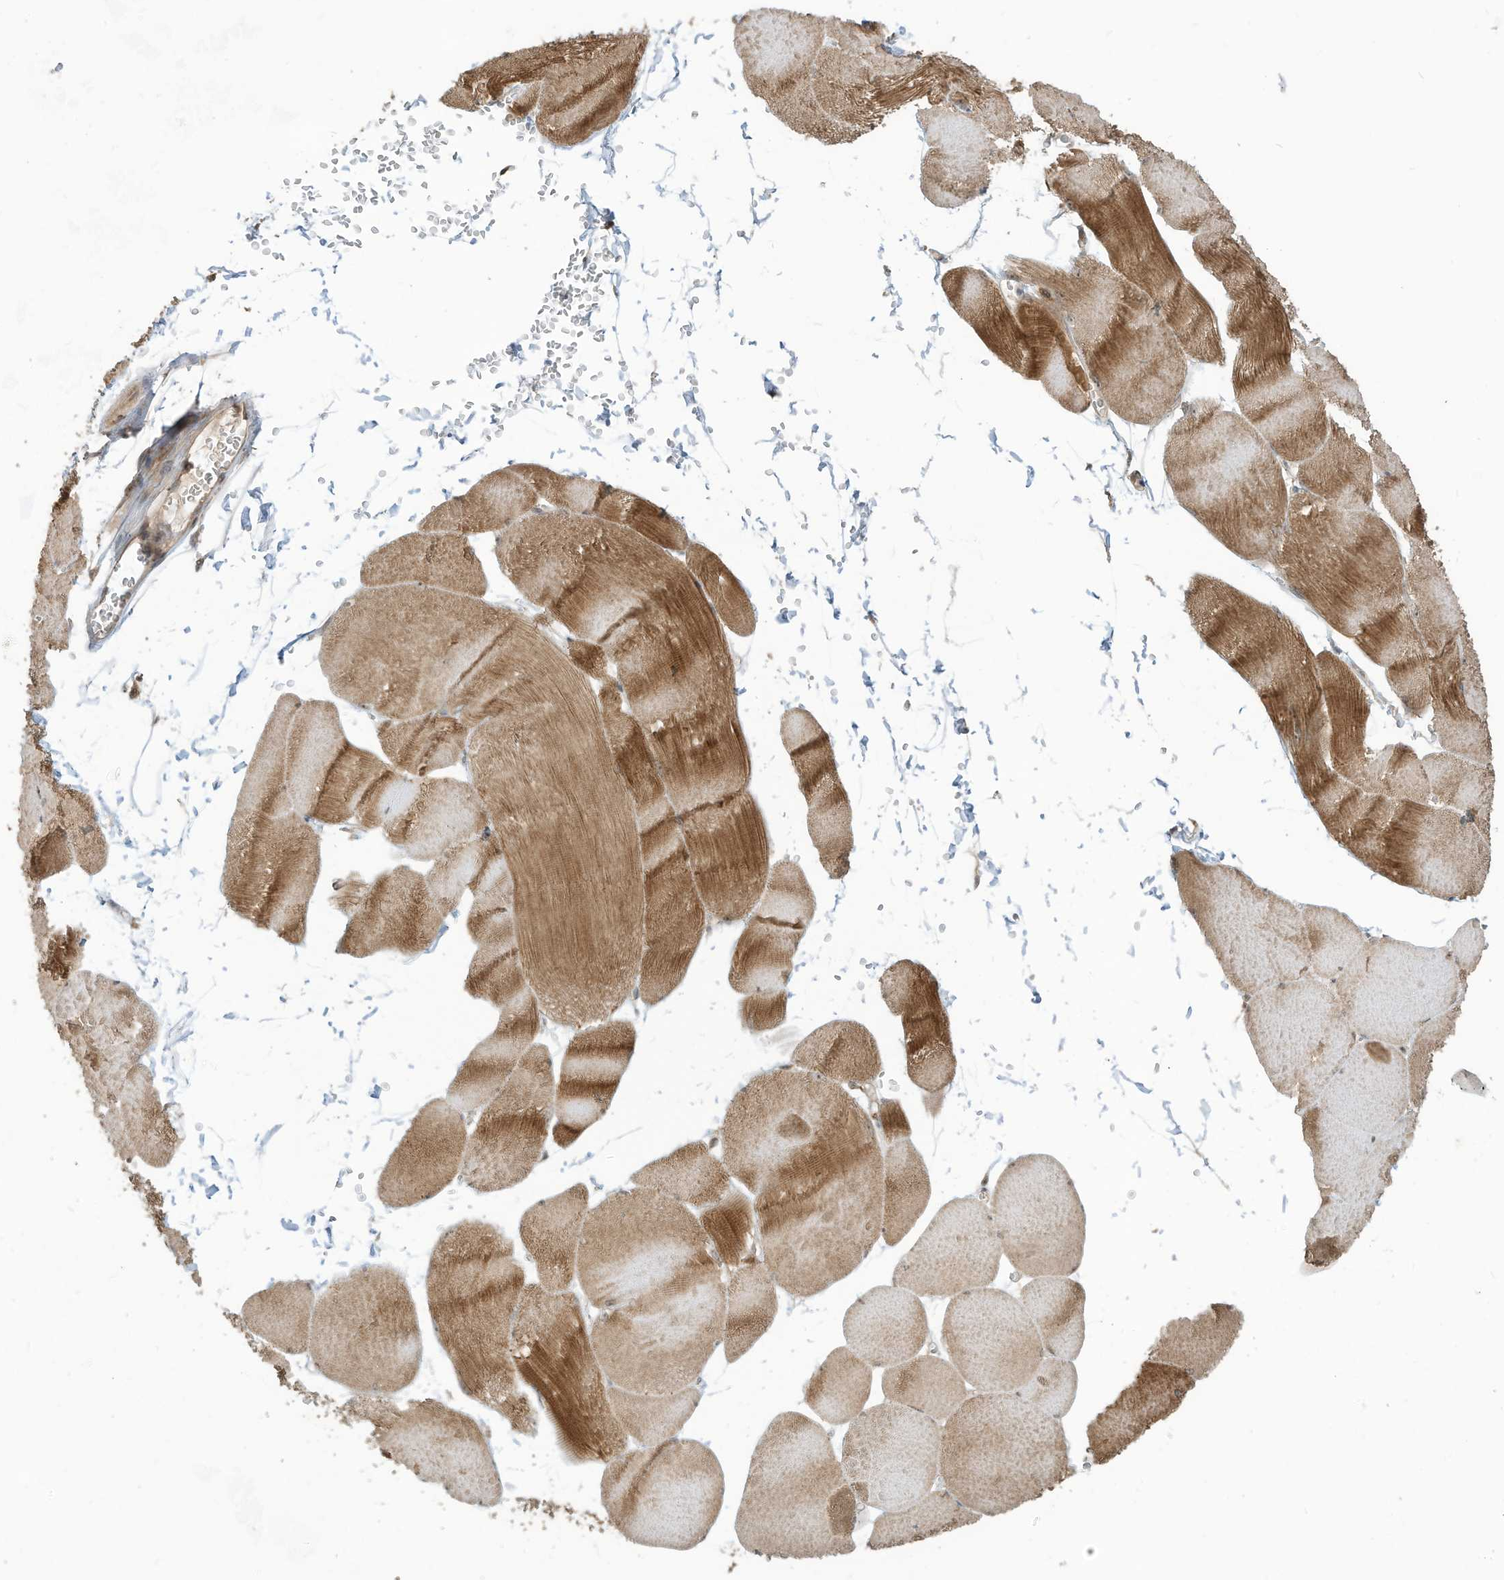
{"staining": {"intensity": "moderate", "quantity": "25%-75%", "location": "cytoplasmic/membranous"}, "tissue": "skeletal muscle", "cell_type": "Myocytes", "image_type": "normal", "snomed": [{"axis": "morphology", "description": "Normal tissue, NOS"}, {"axis": "morphology", "description": "Basal cell carcinoma"}, {"axis": "topography", "description": "Skeletal muscle"}], "caption": "Immunohistochemistry (DAB) staining of normal human skeletal muscle reveals moderate cytoplasmic/membranous protein staining in approximately 25%-75% of myocytes.", "gene": "CARF", "patient": {"sex": "female", "age": 64}}